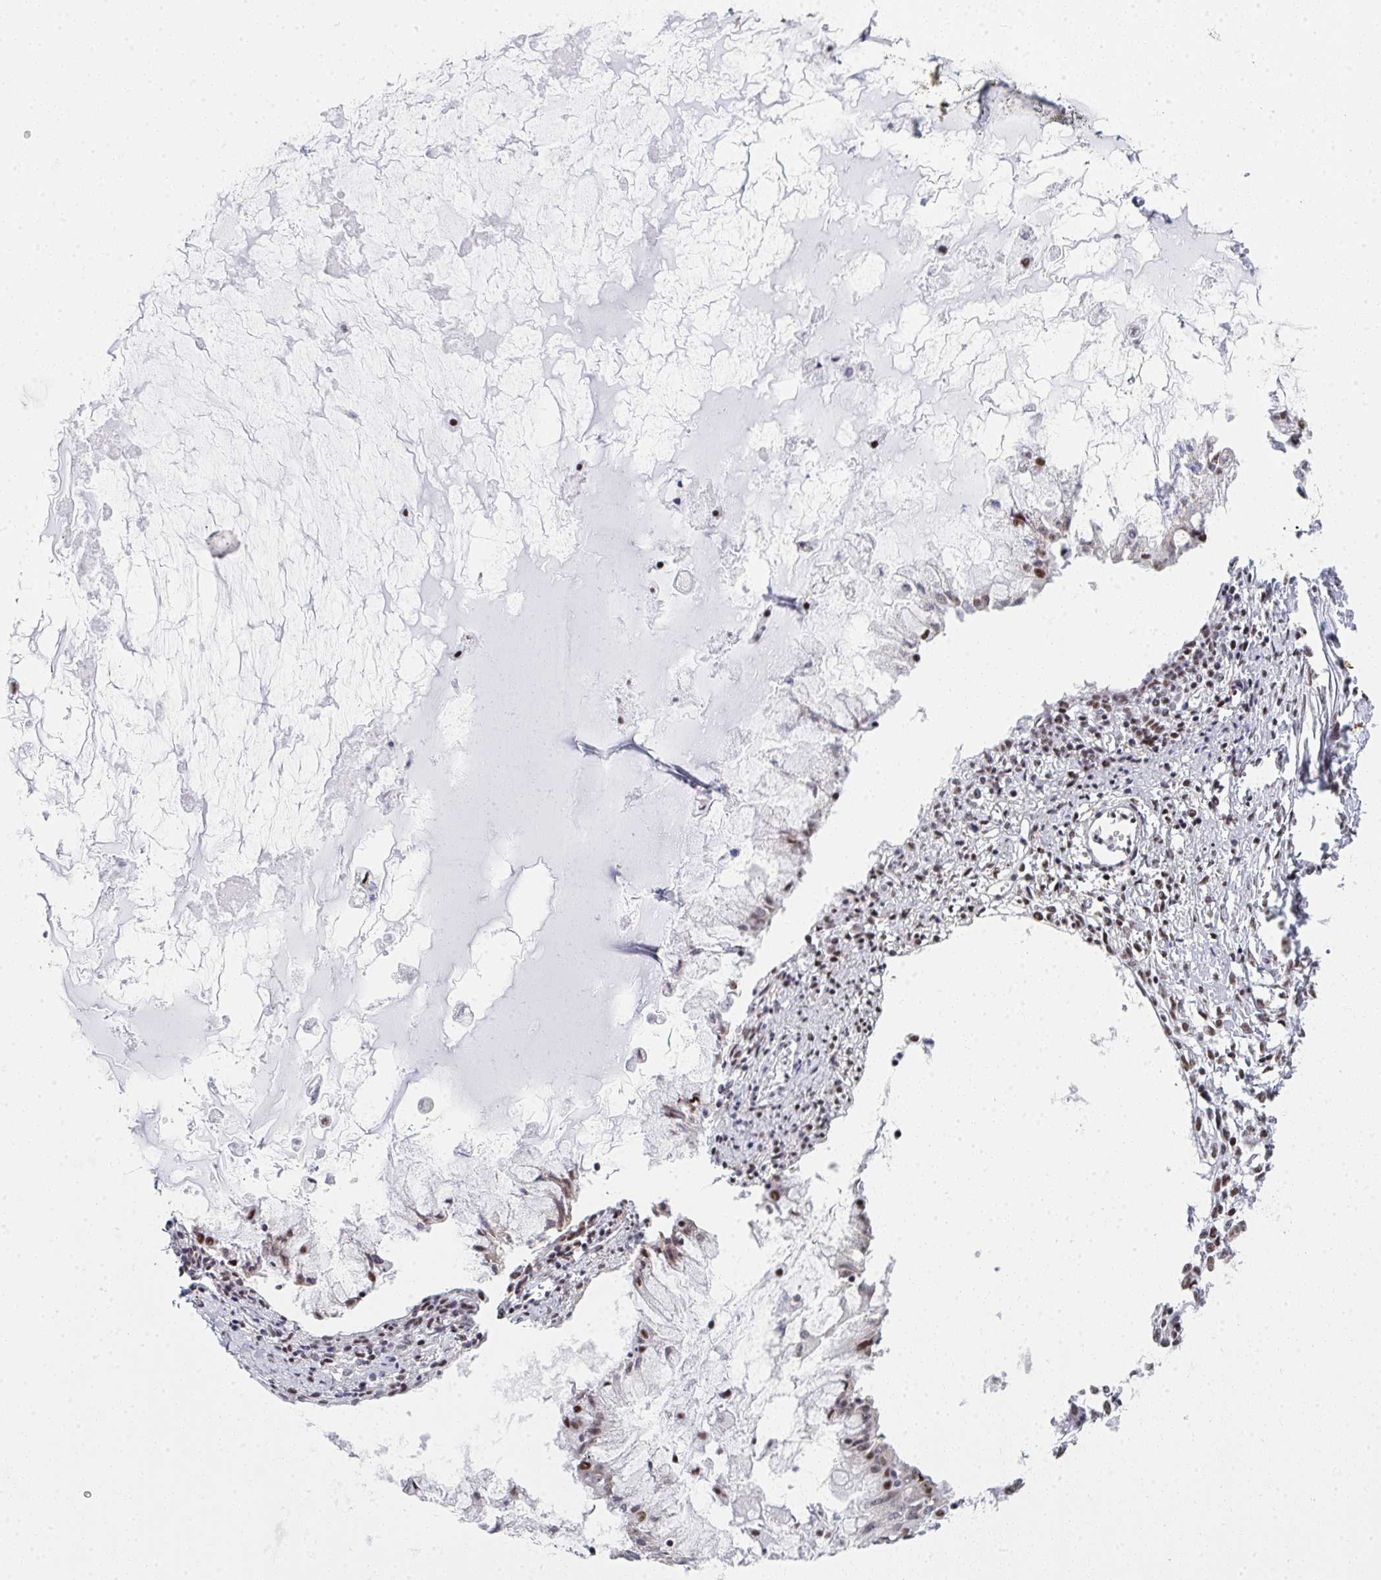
{"staining": {"intensity": "moderate", "quantity": "25%-75%", "location": "nuclear"}, "tissue": "ovarian cancer", "cell_type": "Tumor cells", "image_type": "cancer", "snomed": [{"axis": "morphology", "description": "Cystadenocarcinoma, mucinous, NOS"}, {"axis": "topography", "description": "Ovary"}], "caption": "Brown immunohistochemical staining in mucinous cystadenocarcinoma (ovarian) reveals moderate nuclear positivity in about 25%-75% of tumor cells.", "gene": "SNRNP70", "patient": {"sex": "female", "age": 34}}